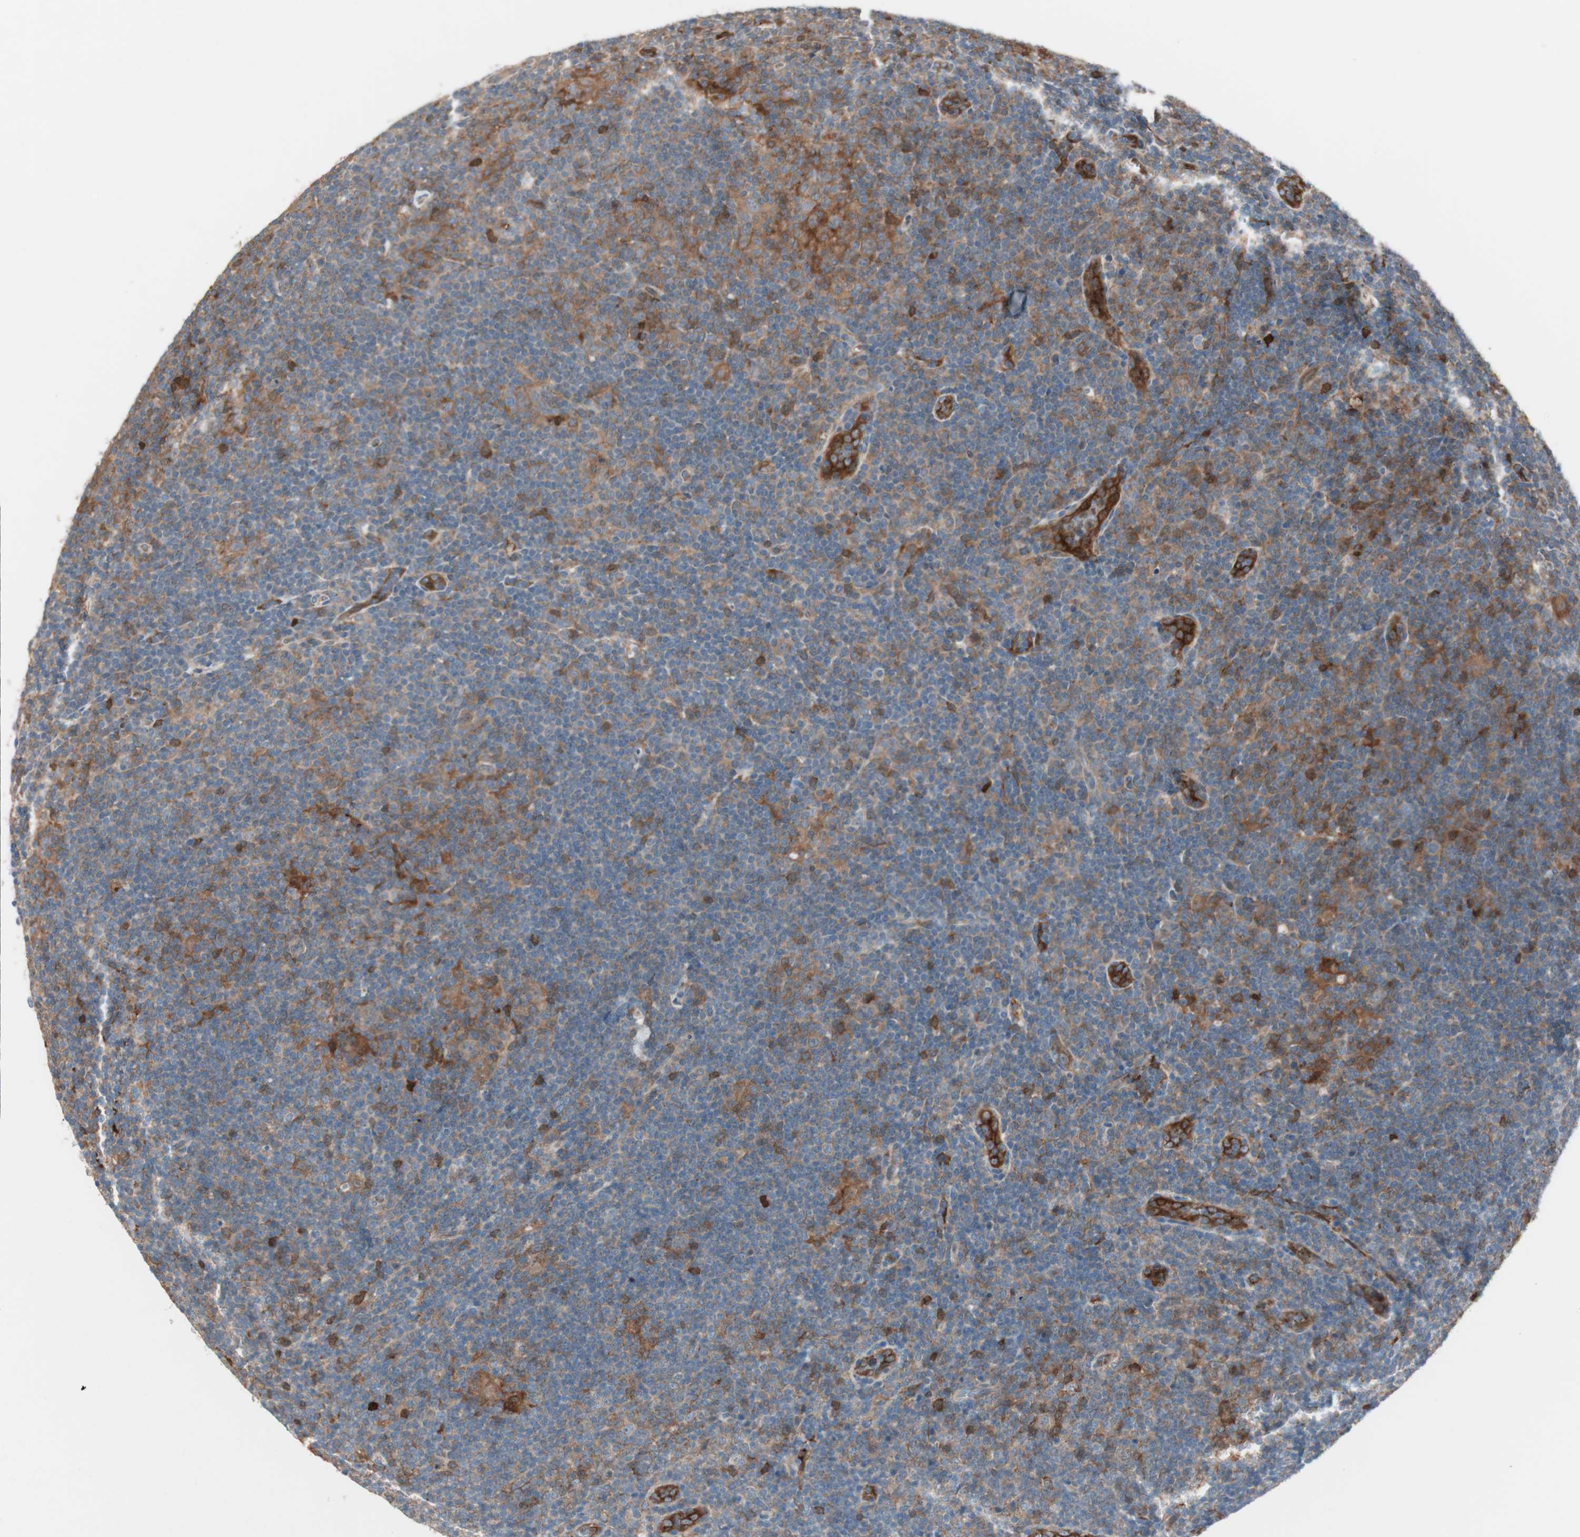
{"staining": {"intensity": "moderate", "quantity": "25%-75%", "location": "cytoplasmic/membranous"}, "tissue": "lymphoma", "cell_type": "Tumor cells", "image_type": "cancer", "snomed": [{"axis": "morphology", "description": "Hodgkin's disease, NOS"}, {"axis": "topography", "description": "Lymph node"}], "caption": "Hodgkin's disease stained for a protein (brown) exhibits moderate cytoplasmic/membranous positive expression in approximately 25%-75% of tumor cells.", "gene": "STAB1", "patient": {"sex": "female", "age": 57}}